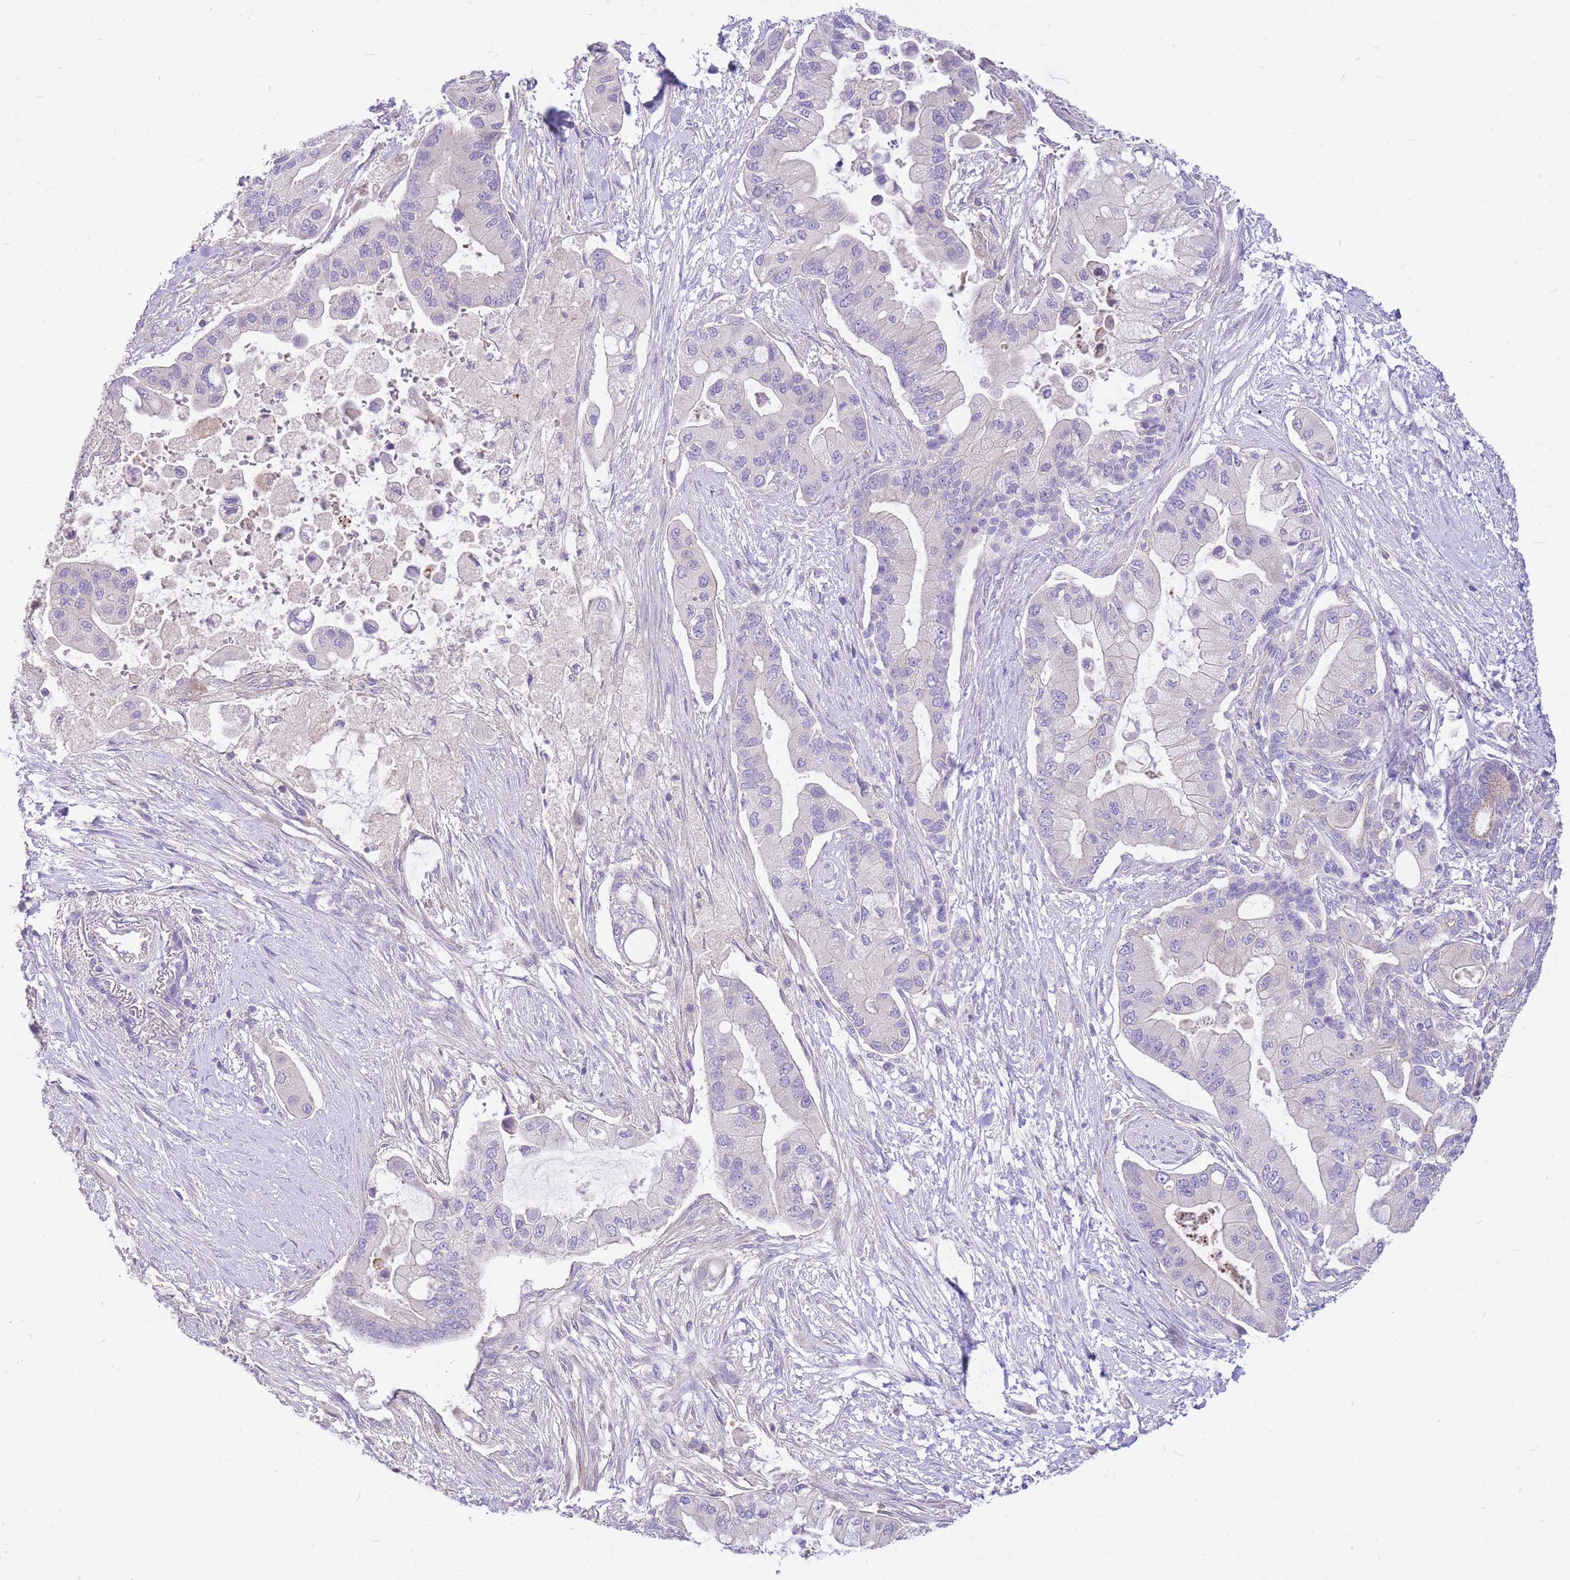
{"staining": {"intensity": "negative", "quantity": "none", "location": "none"}, "tissue": "pancreatic cancer", "cell_type": "Tumor cells", "image_type": "cancer", "snomed": [{"axis": "morphology", "description": "Adenocarcinoma, NOS"}, {"axis": "topography", "description": "Pancreas"}], "caption": "Tumor cells are negative for brown protein staining in pancreatic adenocarcinoma.", "gene": "OR5T1", "patient": {"sex": "male", "age": 57}}